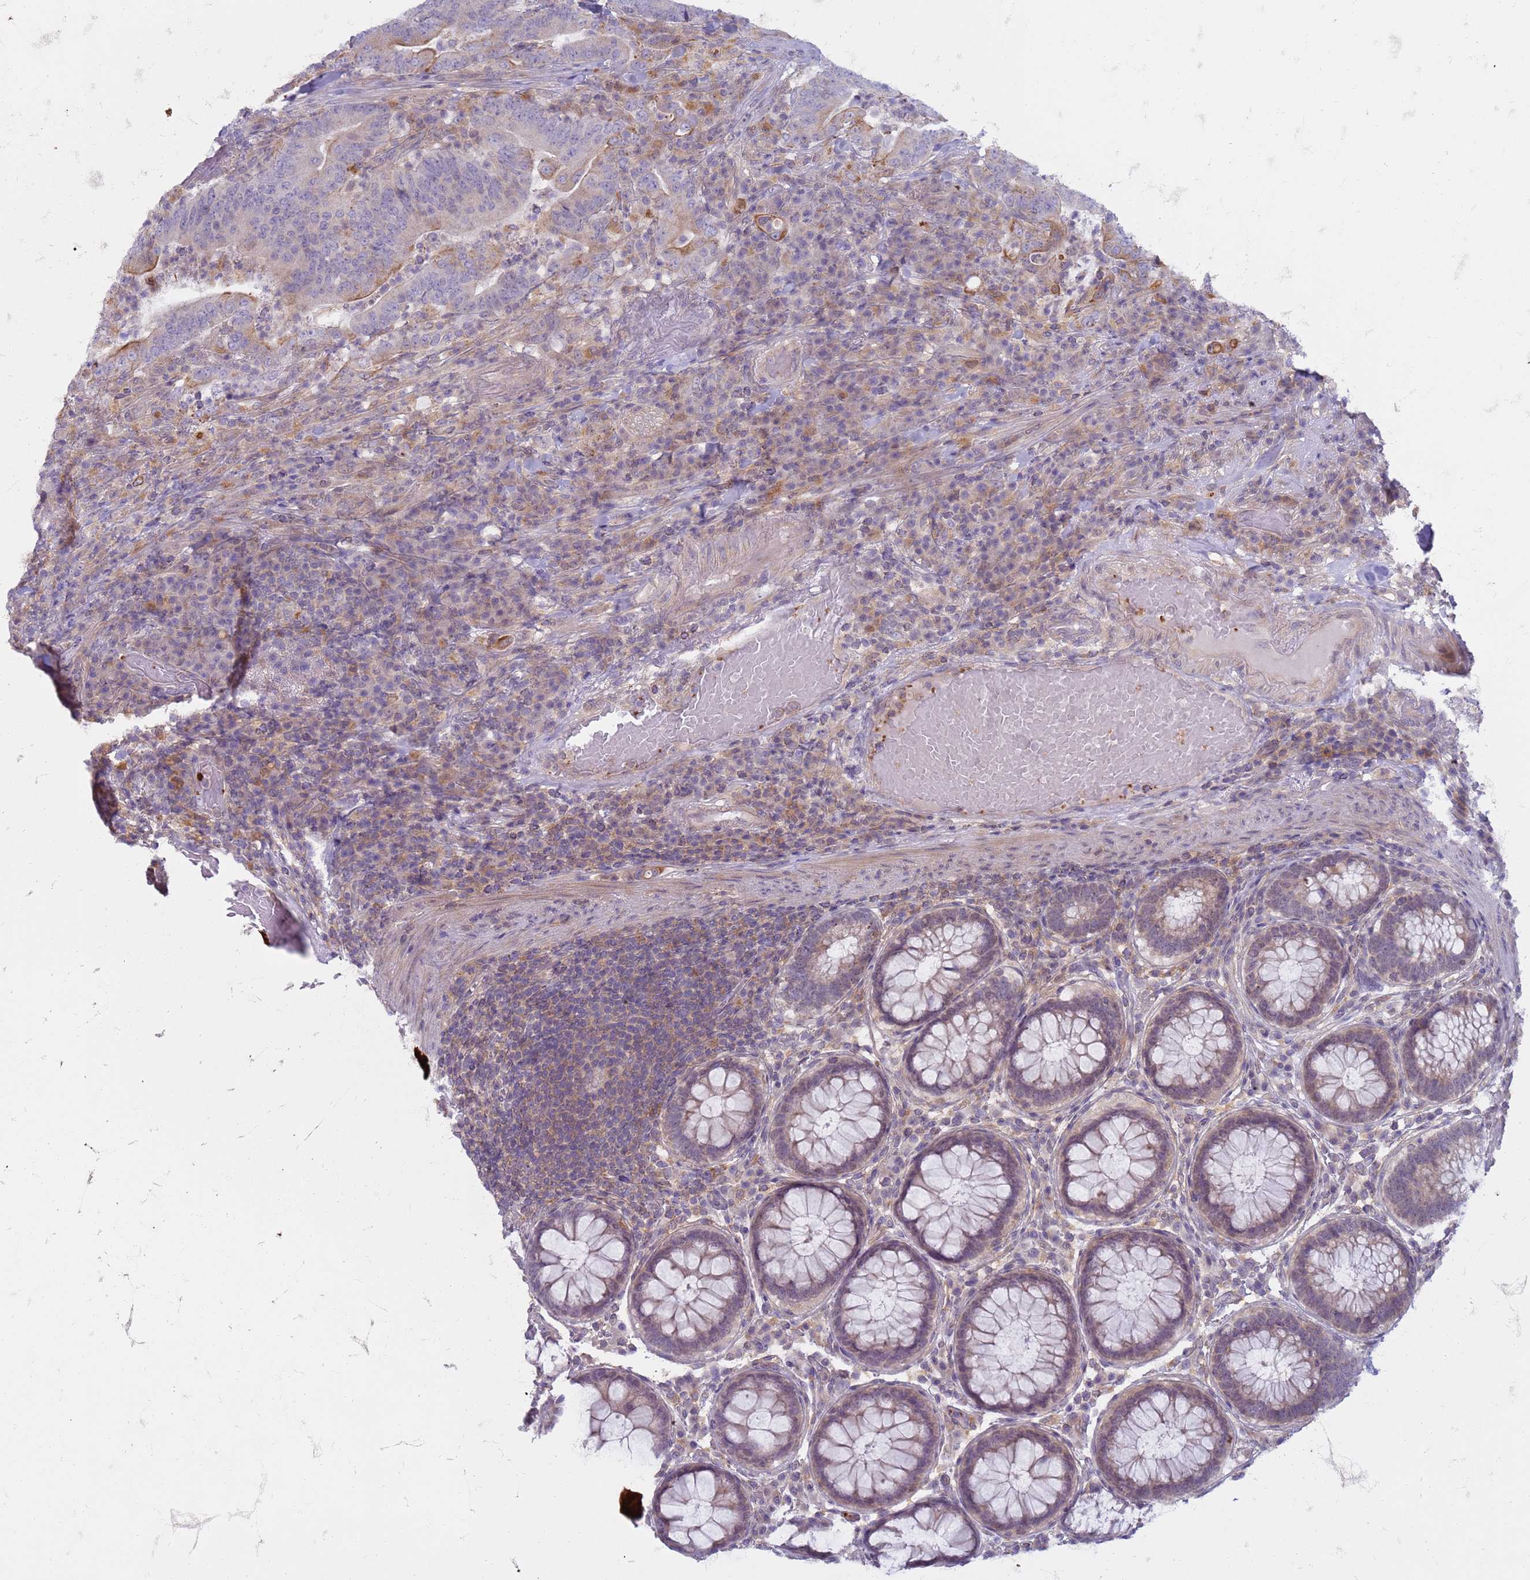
{"staining": {"intensity": "negative", "quantity": "none", "location": "none"}, "tissue": "colorectal cancer", "cell_type": "Tumor cells", "image_type": "cancer", "snomed": [{"axis": "morphology", "description": "Adenocarcinoma, NOS"}, {"axis": "topography", "description": "Colon"}], "caption": "Colorectal cancer (adenocarcinoma) was stained to show a protein in brown. There is no significant positivity in tumor cells.", "gene": "SLC15A3", "patient": {"sex": "female", "age": 66}}